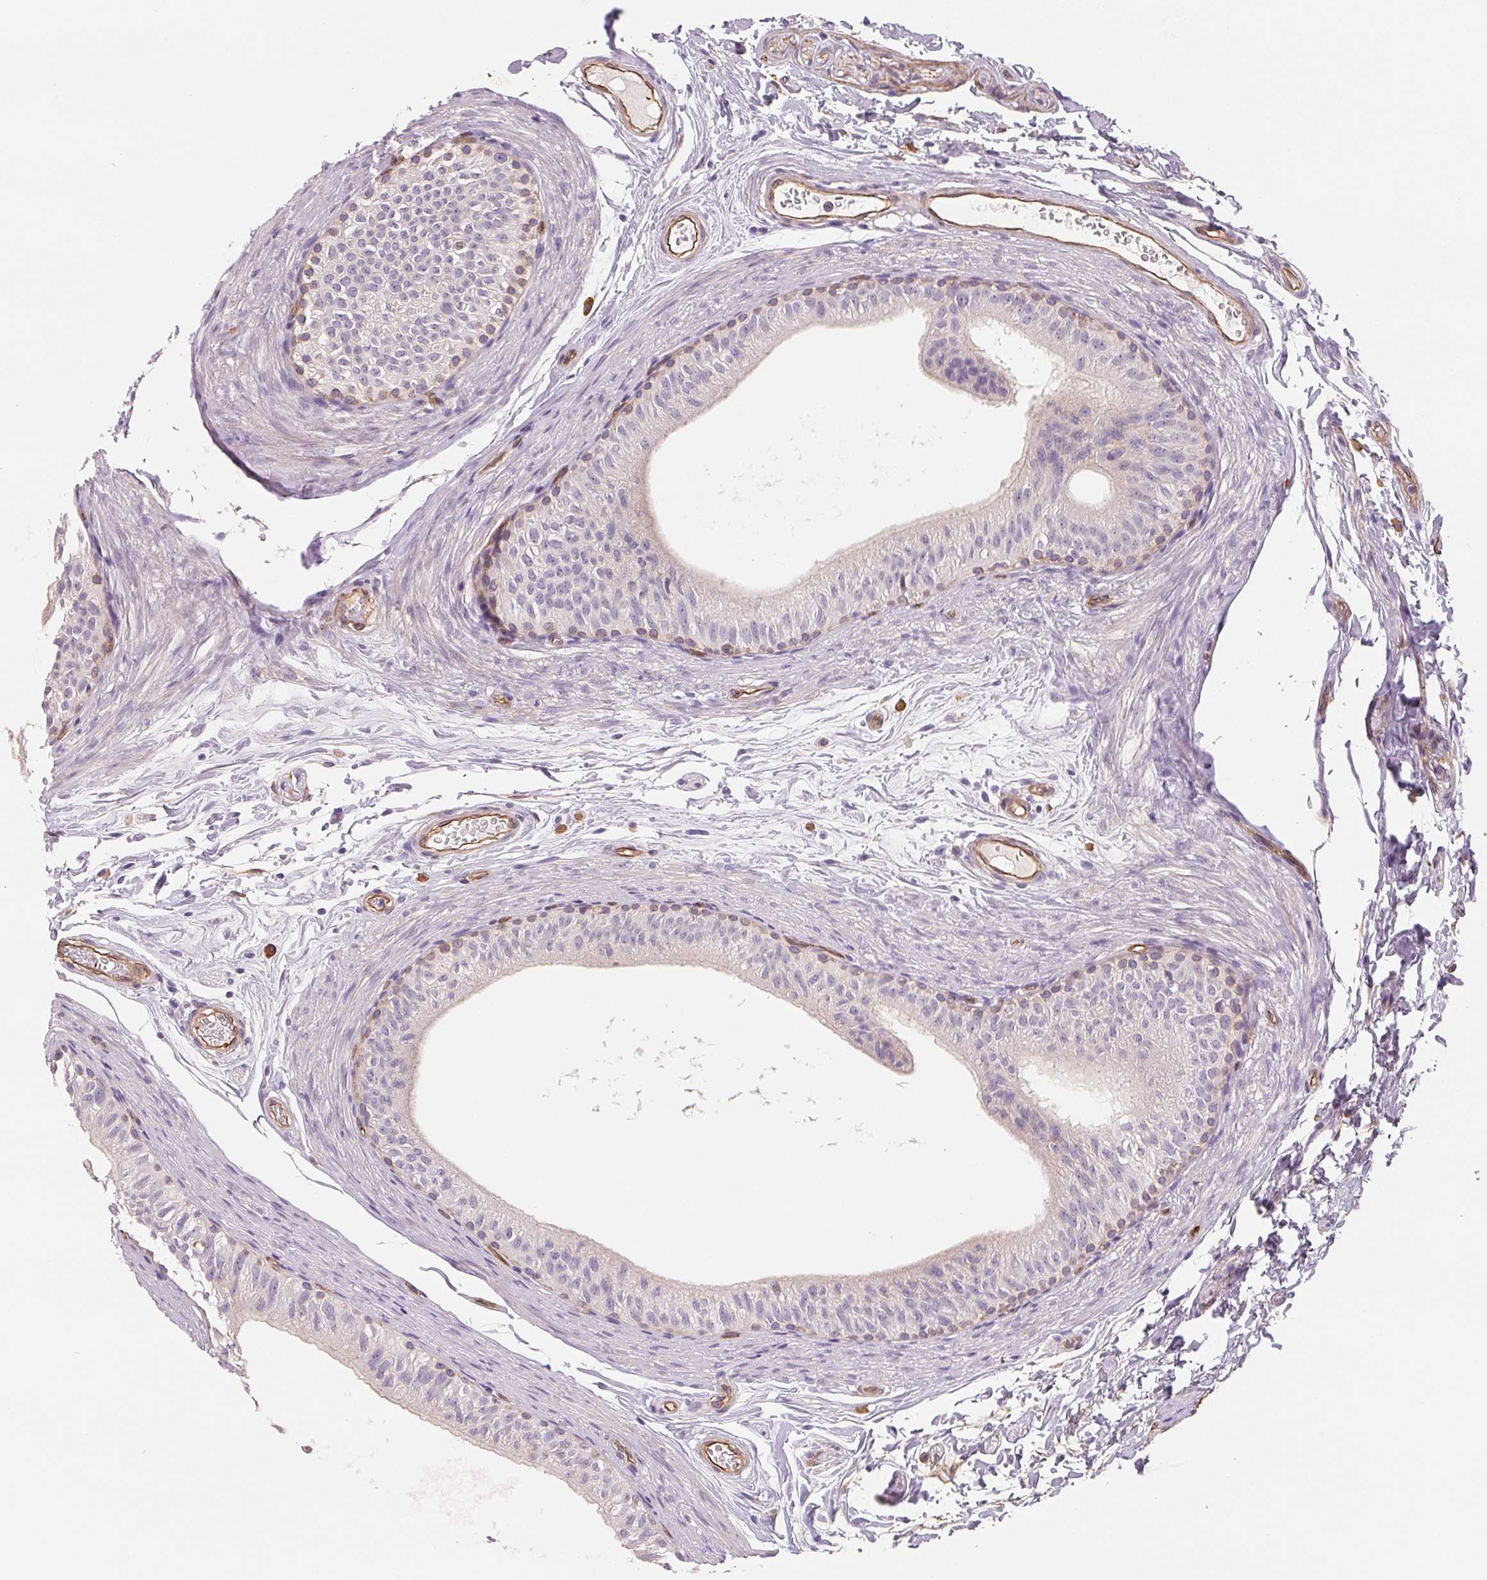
{"staining": {"intensity": "weak", "quantity": "<25%", "location": "cytoplasmic/membranous"}, "tissue": "epididymis", "cell_type": "Glandular cells", "image_type": "normal", "snomed": [{"axis": "morphology", "description": "Normal tissue, NOS"}, {"axis": "topography", "description": "Epididymis"}], "caption": "IHC of benign epididymis demonstrates no staining in glandular cells.", "gene": "ANKRD13B", "patient": {"sex": "male", "age": 36}}